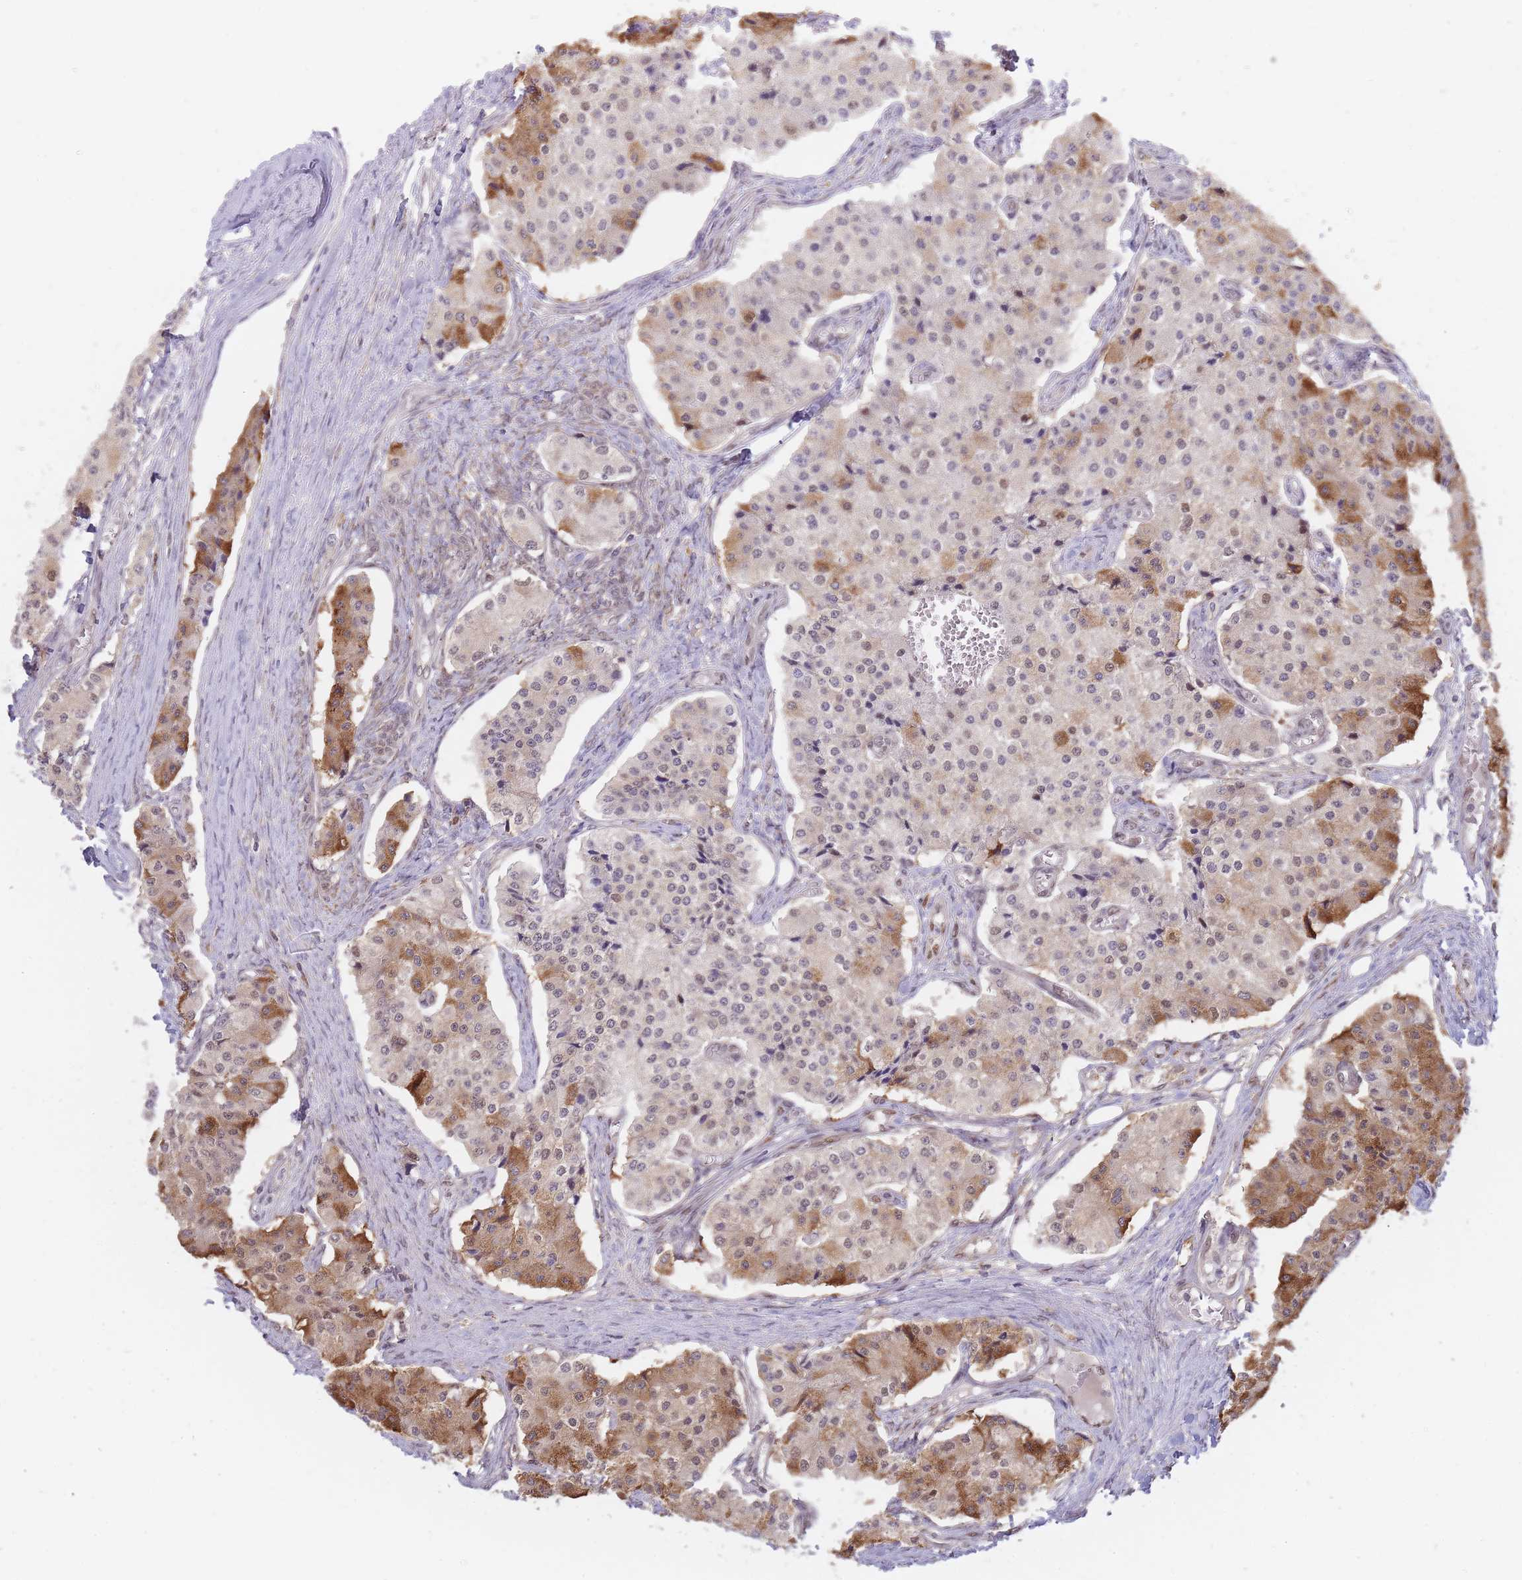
{"staining": {"intensity": "moderate", "quantity": "25%-75%", "location": "cytoplasmic/membranous"}, "tissue": "carcinoid", "cell_type": "Tumor cells", "image_type": "cancer", "snomed": [{"axis": "morphology", "description": "Carcinoid, malignant, NOS"}, {"axis": "topography", "description": "Colon"}], "caption": "This is an image of immunohistochemistry staining of malignant carcinoid, which shows moderate positivity in the cytoplasmic/membranous of tumor cells.", "gene": "NSFL1C", "patient": {"sex": "female", "age": 52}}